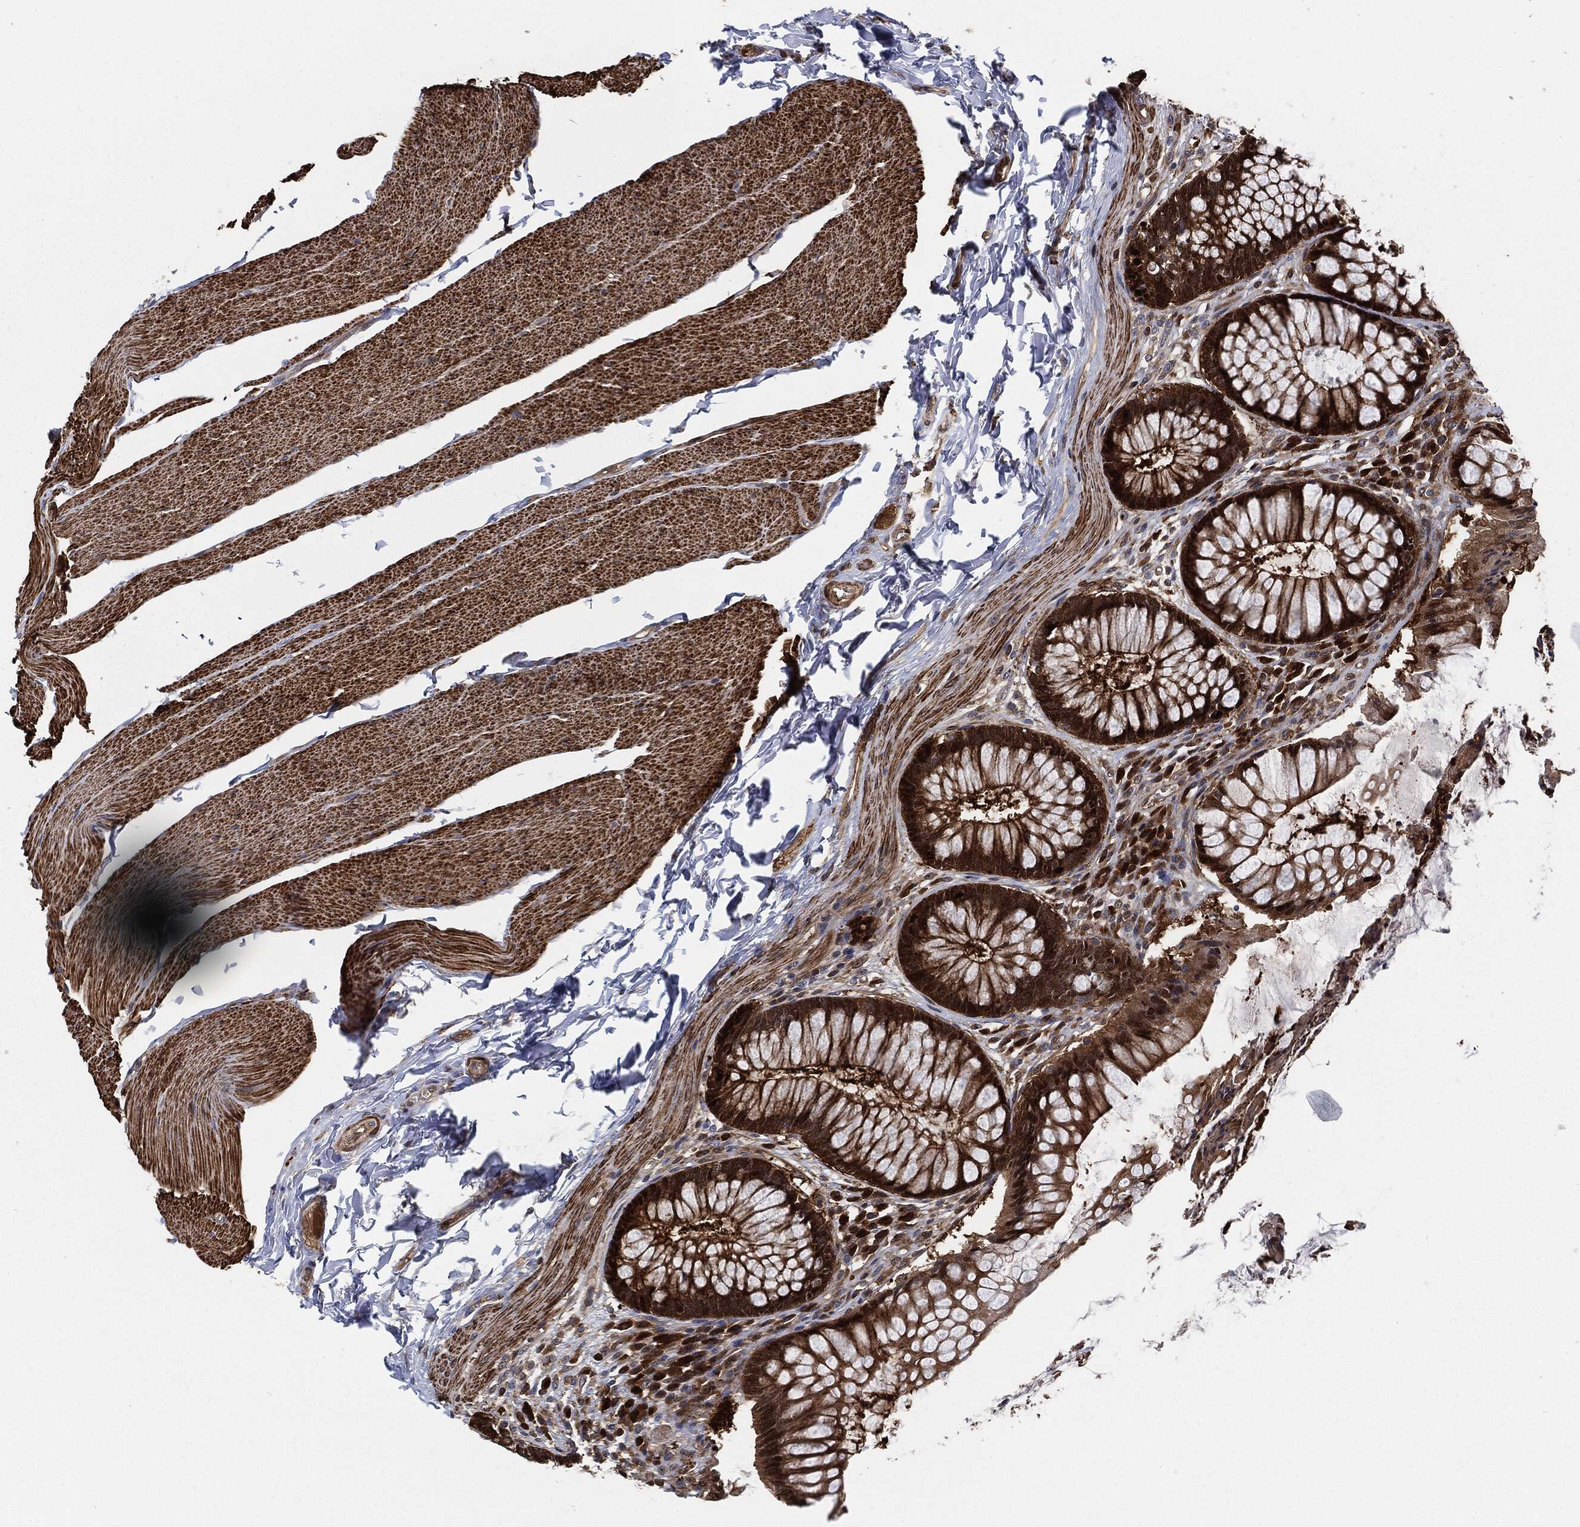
{"staining": {"intensity": "strong", "quantity": ">75%", "location": "cytoplasmic/membranous"}, "tissue": "rectum", "cell_type": "Glandular cells", "image_type": "normal", "snomed": [{"axis": "morphology", "description": "Normal tissue, NOS"}, {"axis": "topography", "description": "Rectum"}], "caption": "Protein expression analysis of normal rectum demonstrates strong cytoplasmic/membranous staining in about >75% of glandular cells.", "gene": "PRDX2", "patient": {"sex": "female", "age": 58}}